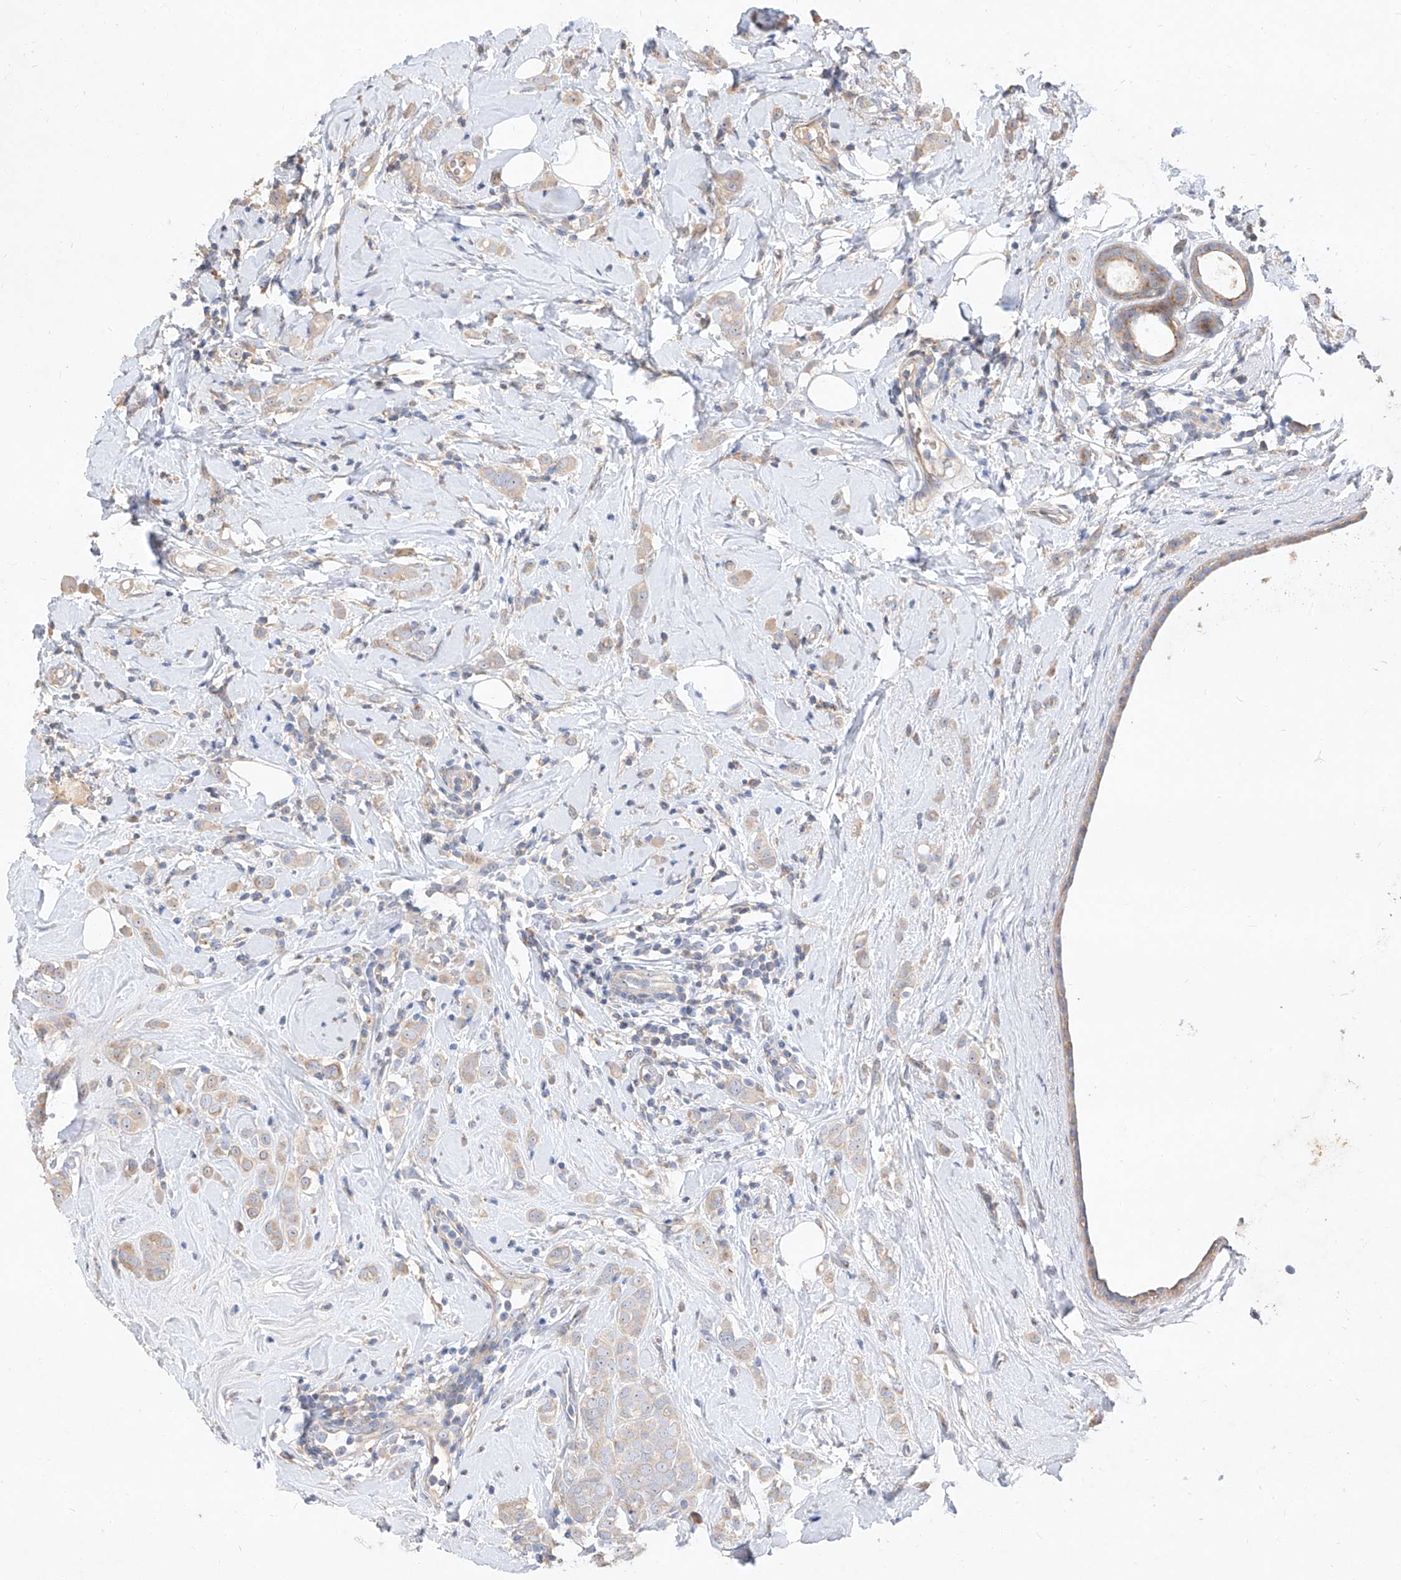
{"staining": {"intensity": "weak", "quantity": "<25%", "location": "cytoplasmic/membranous"}, "tissue": "breast cancer", "cell_type": "Tumor cells", "image_type": "cancer", "snomed": [{"axis": "morphology", "description": "Lobular carcinoma"}, {"axis": "topography", "description": "Breast"}], "caption": "Immunohistochemistry micrograph of neoplastic tissue: breast cancer (lobular carcinoma) stained with DAB exhibits no significant protein expression in tumor cells. (Stains: DAB immunohistochemistry (IHC) with hematoxylin counter stain, Microscopy: brightfield microscopy at high magnification).", "gene": "DIRAS3", "patient": {"sex": "female", "age": 47}}